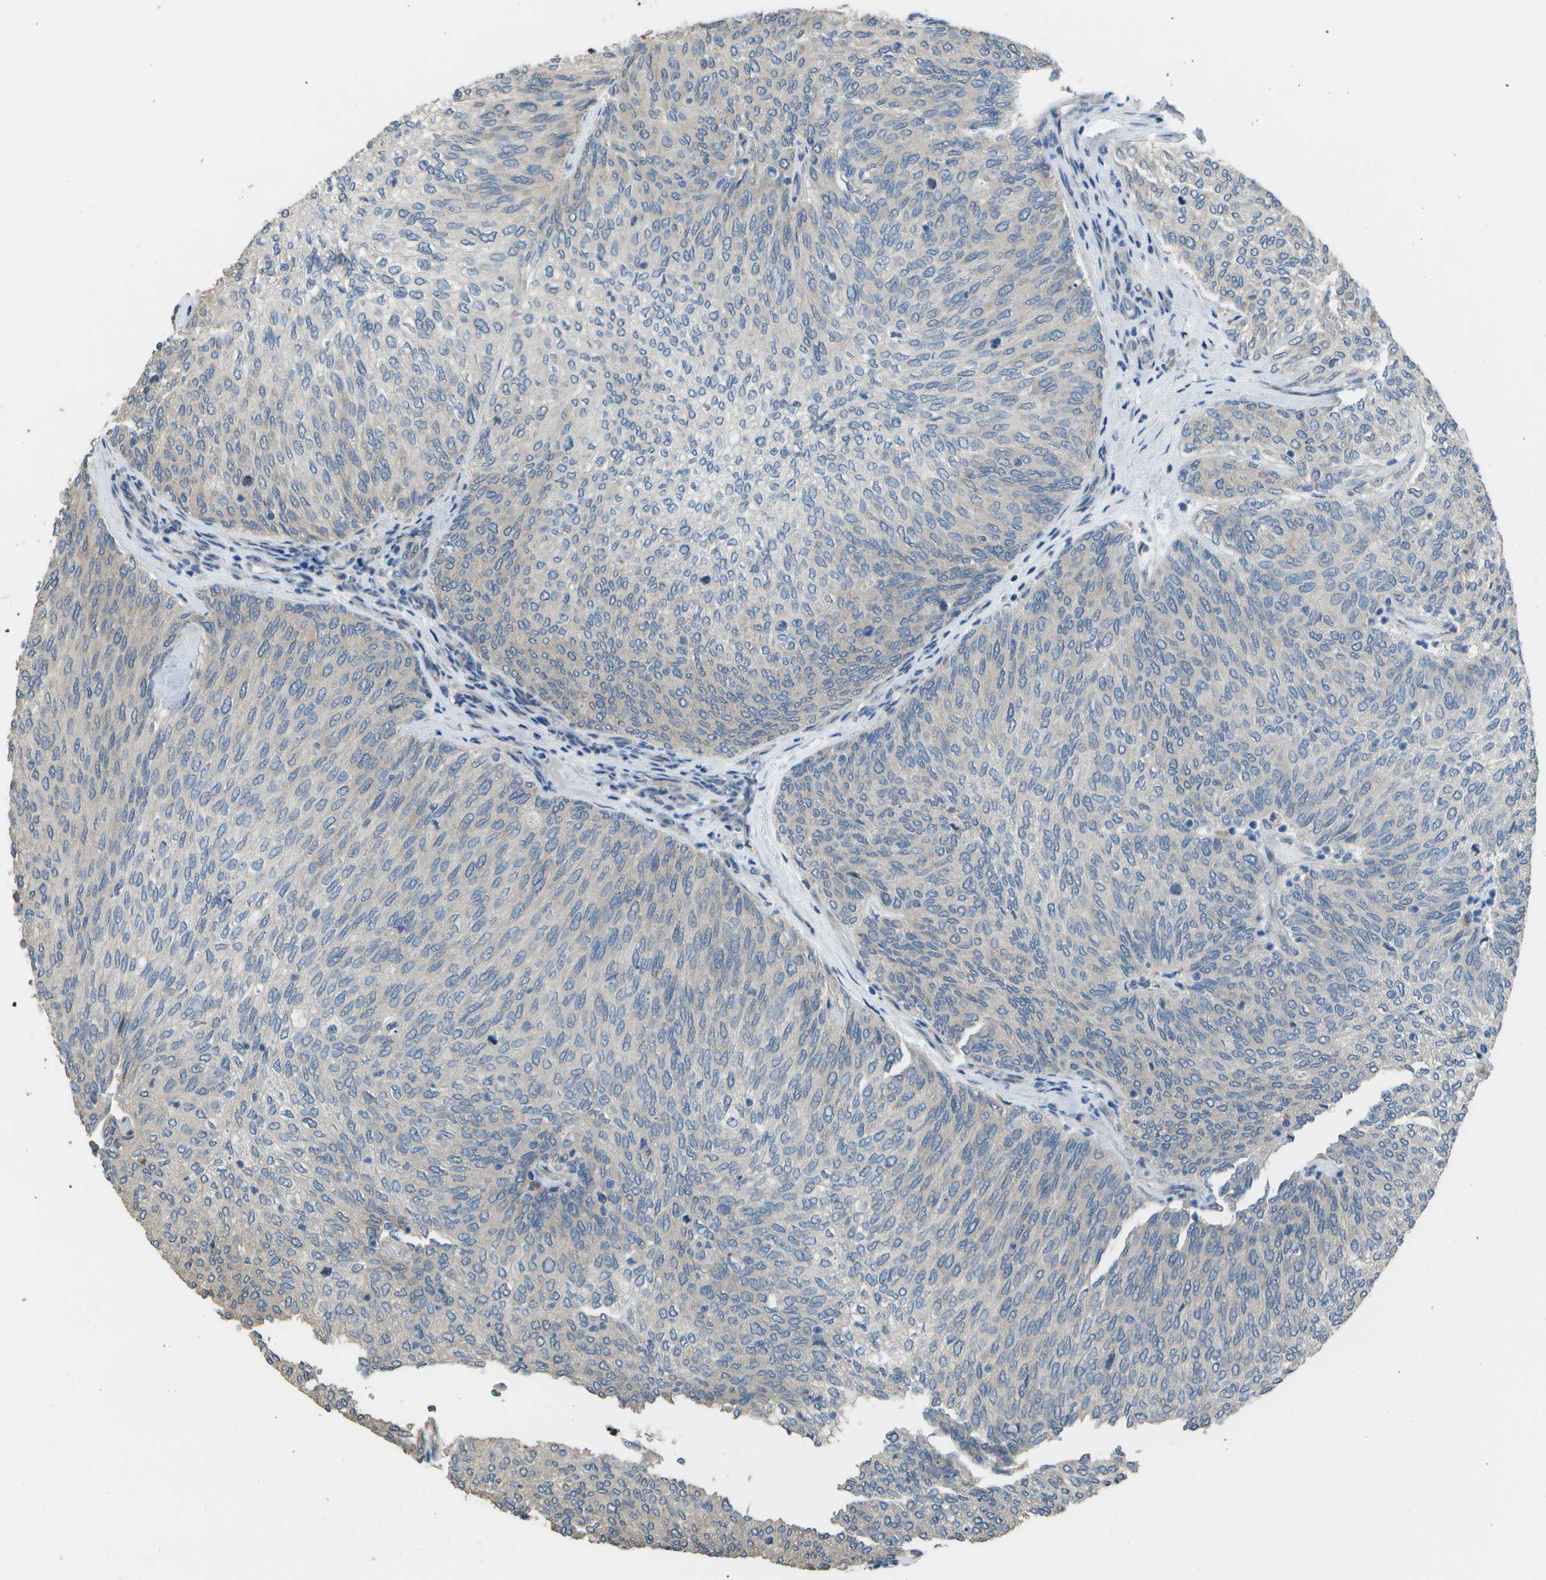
{"staining": {"intensity": "negative", "quantity": "none", "location": "none"}, "tissue": "urothelial cancer", "cell_type": "Tumor cells", "image_type": "cancer", "snomed": [{"axis": "morphology", "description": "Urothelial carcinoma, Low grade"}, {"axis": "topography", "description": "Urinary bladder"}], "caption": "DAB immunohistochemical staining of human urothelial cancer shows no significant positivity in tumor cells.", "gene": "CLNS1A", "patient": {"sex": "female", "age": 79}}